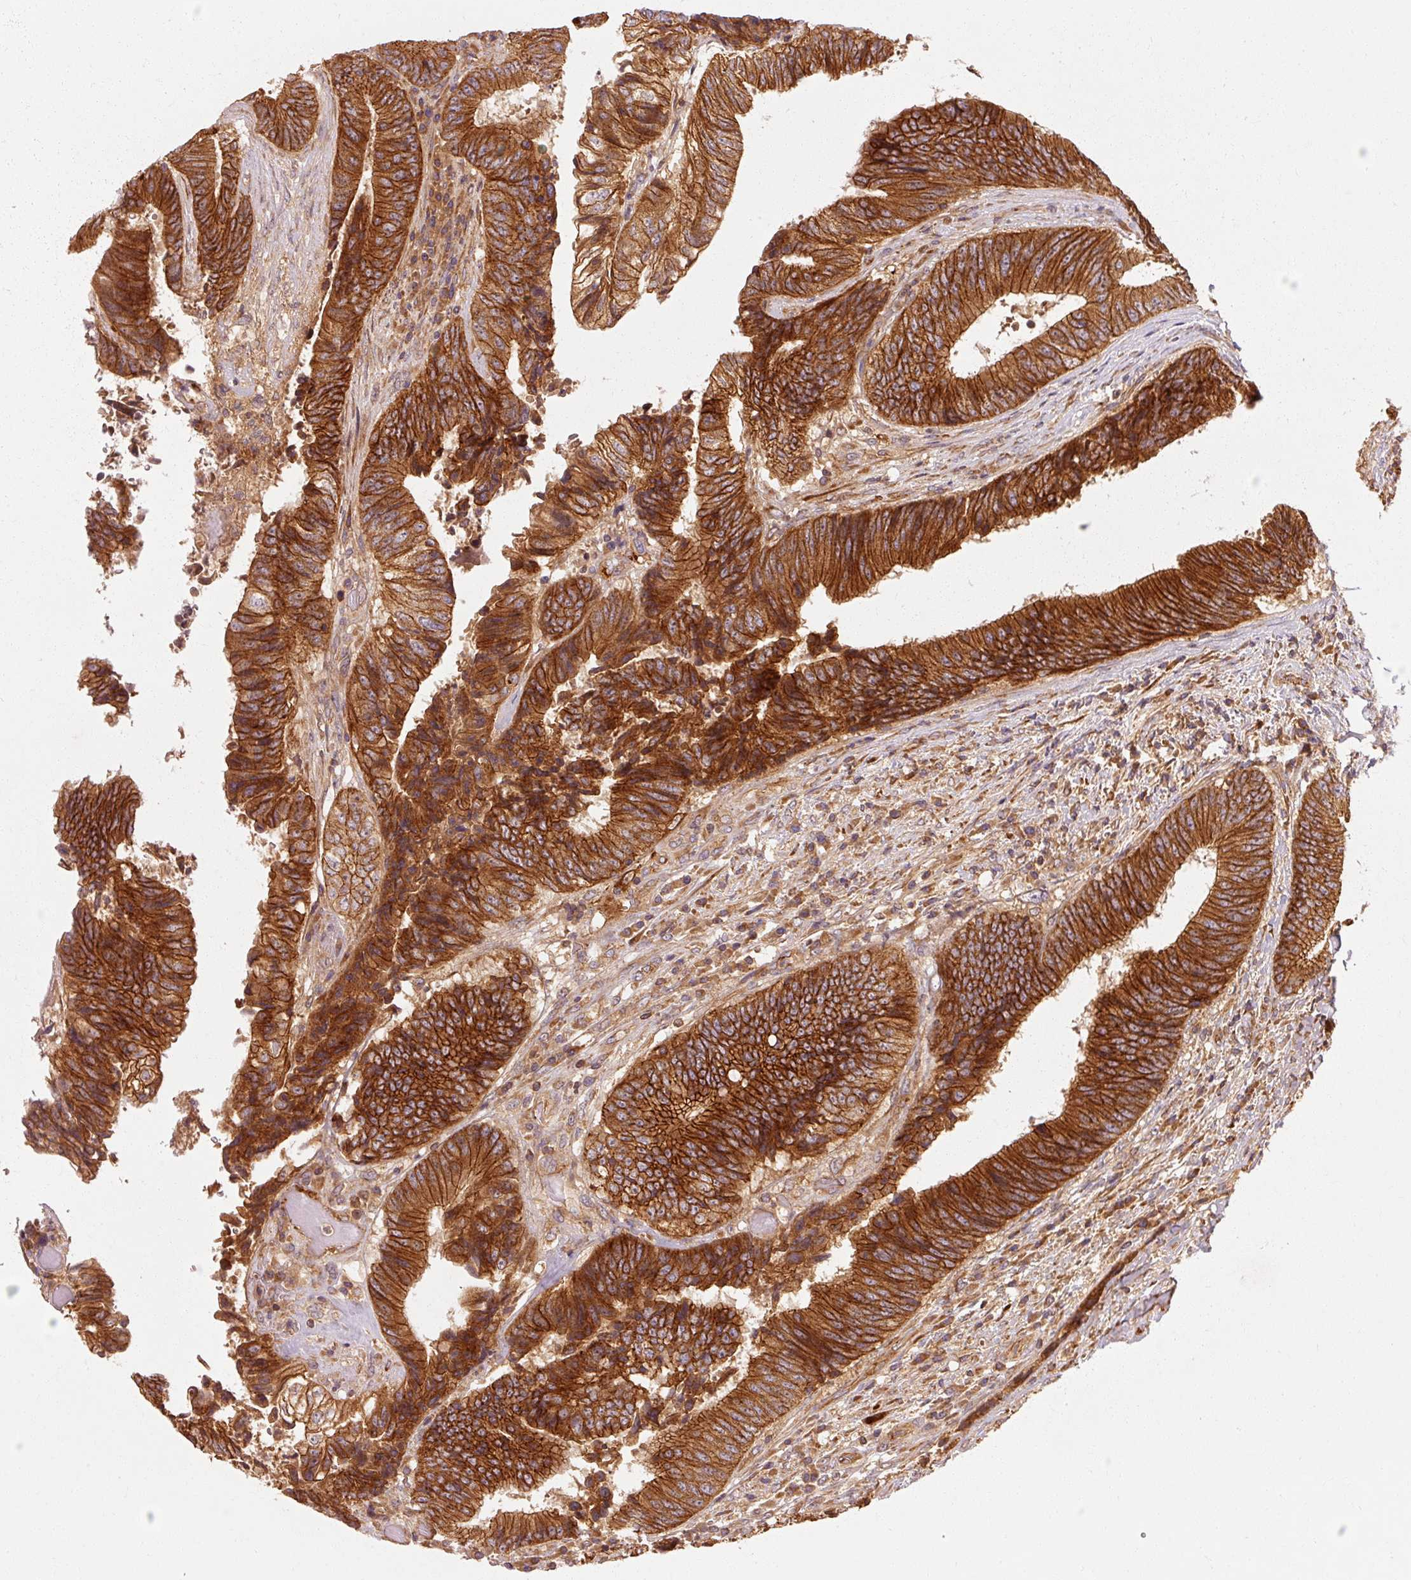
{"staining": {"intensity": "strong", "quantity": ">75%", "location": "cytoplasmic/membranous"}, "tissue": "colorectal cancer", "cell_type": "Tumor cells", "image_type": "cancer", "snomed": [{"axis": "morphology", "description": "Adenocarcinoma, NOS"}, {"axis": "topography", "description": "Rectum"}], "caption": "The histopathology image exhibits immunohistochemical staining of colorectal cancer. There is strong cytoplasmic/membranous staining is identified in about >75% of tumor cells.", "gene": "CTNNA1", "patient": {"sex": "male", "age": 72}}